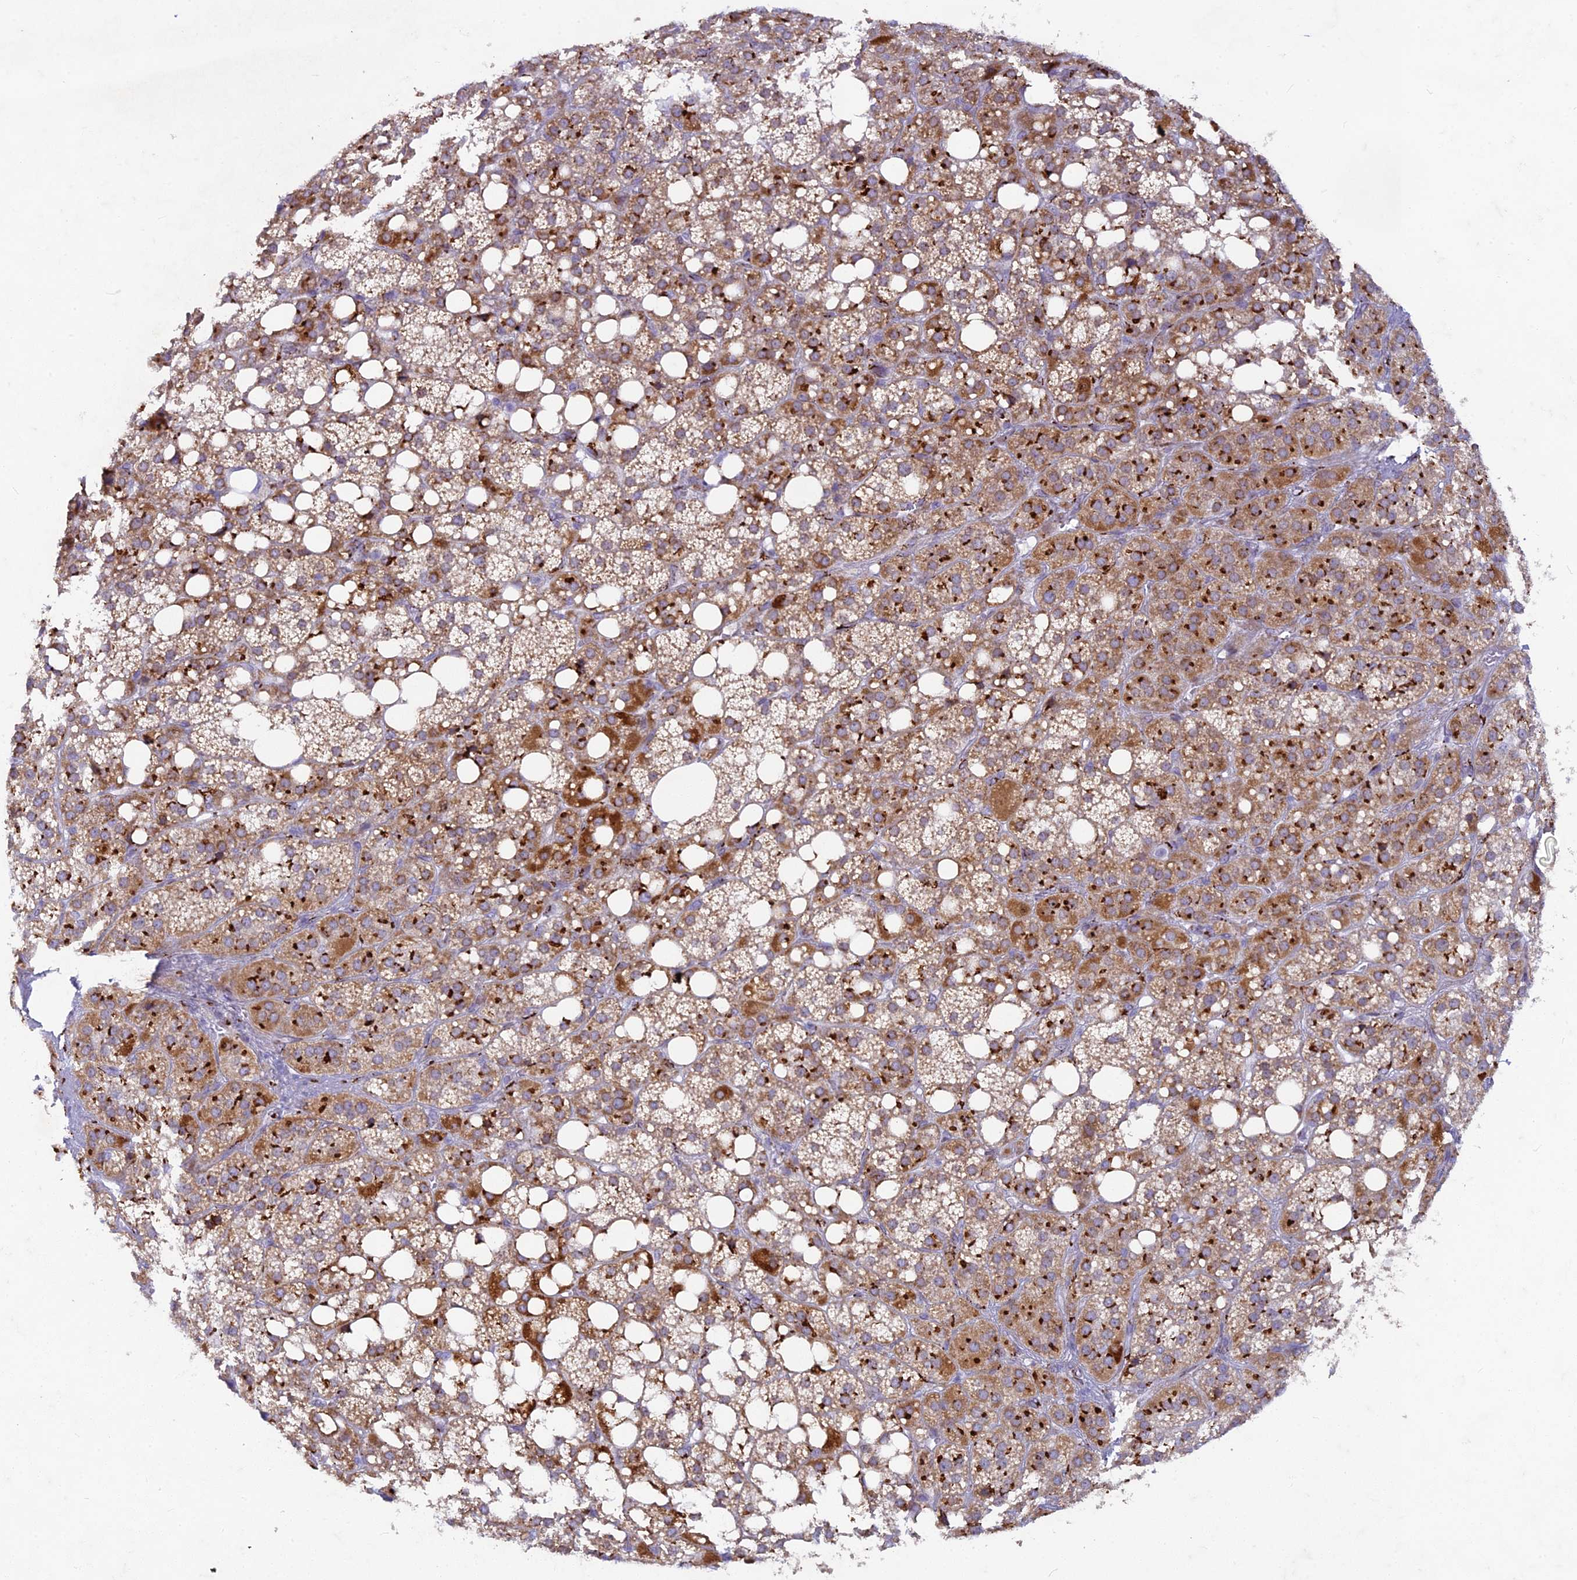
{"staining": {"intensity": "strong", "quantity": ">75%", "location": "cytoplasmic/membranous"}, "tissue": "adrenal gland", "cell_type": "Glandular cells", "image_type": "normal", "snomed": [{"axis": "morphology", "description": "Normal tissue, NOS"}, {"axis": "topography", "description": "Adrenal gland"}], "caption": "DAB immunohistochemical staining of benign adrenal gland demonstrates strong cytoplasmic/membranous protein positivity in approximately >75% of glandular cells.", "gene": "FAM3C", "patient": {"sex": "female", "age": 59}}